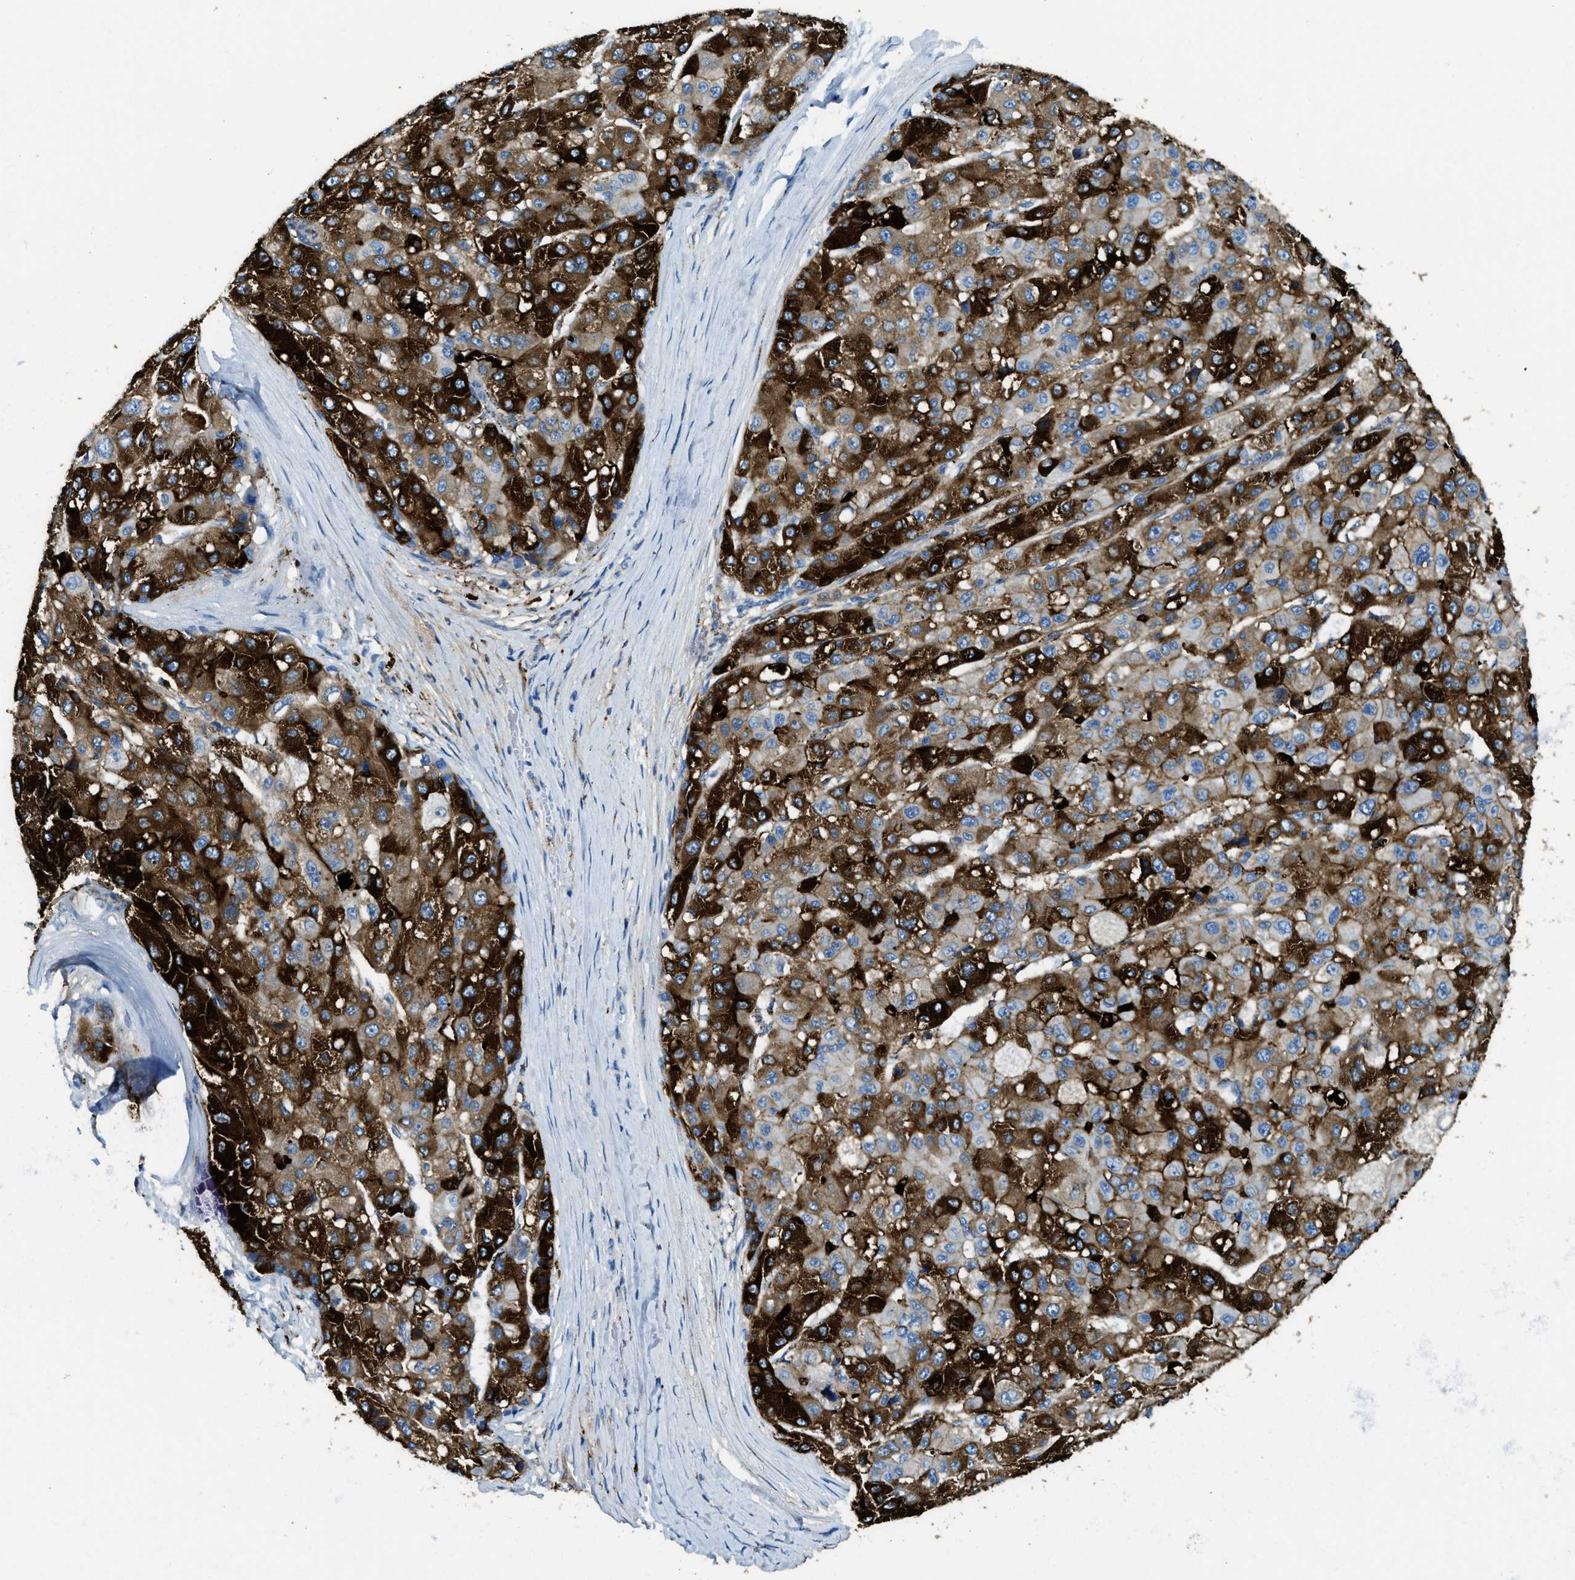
{"staining": {"intensity": "strong", "quantity": "25%-75%", "location": "cytoplasmic/membranous"}, "tissue": "liver cancer", "cell_type": "Tumor cells", "image_type": "cancer", "snomed": [{"axis": "morphology", "description": "Carcinoma, Hepatocellular, NOS"}, {"axis": "topography", "description": "Liver"}], "caption": "This is an image of immunohistochemistry (IHC) staining of liver cancer (hepatocellular carcinoma), which shows strong expression in the cytoplasmic/membranous of tumor cells.", "gene": "TRIM59", "patient": {"sex": "male", "age": 80}}